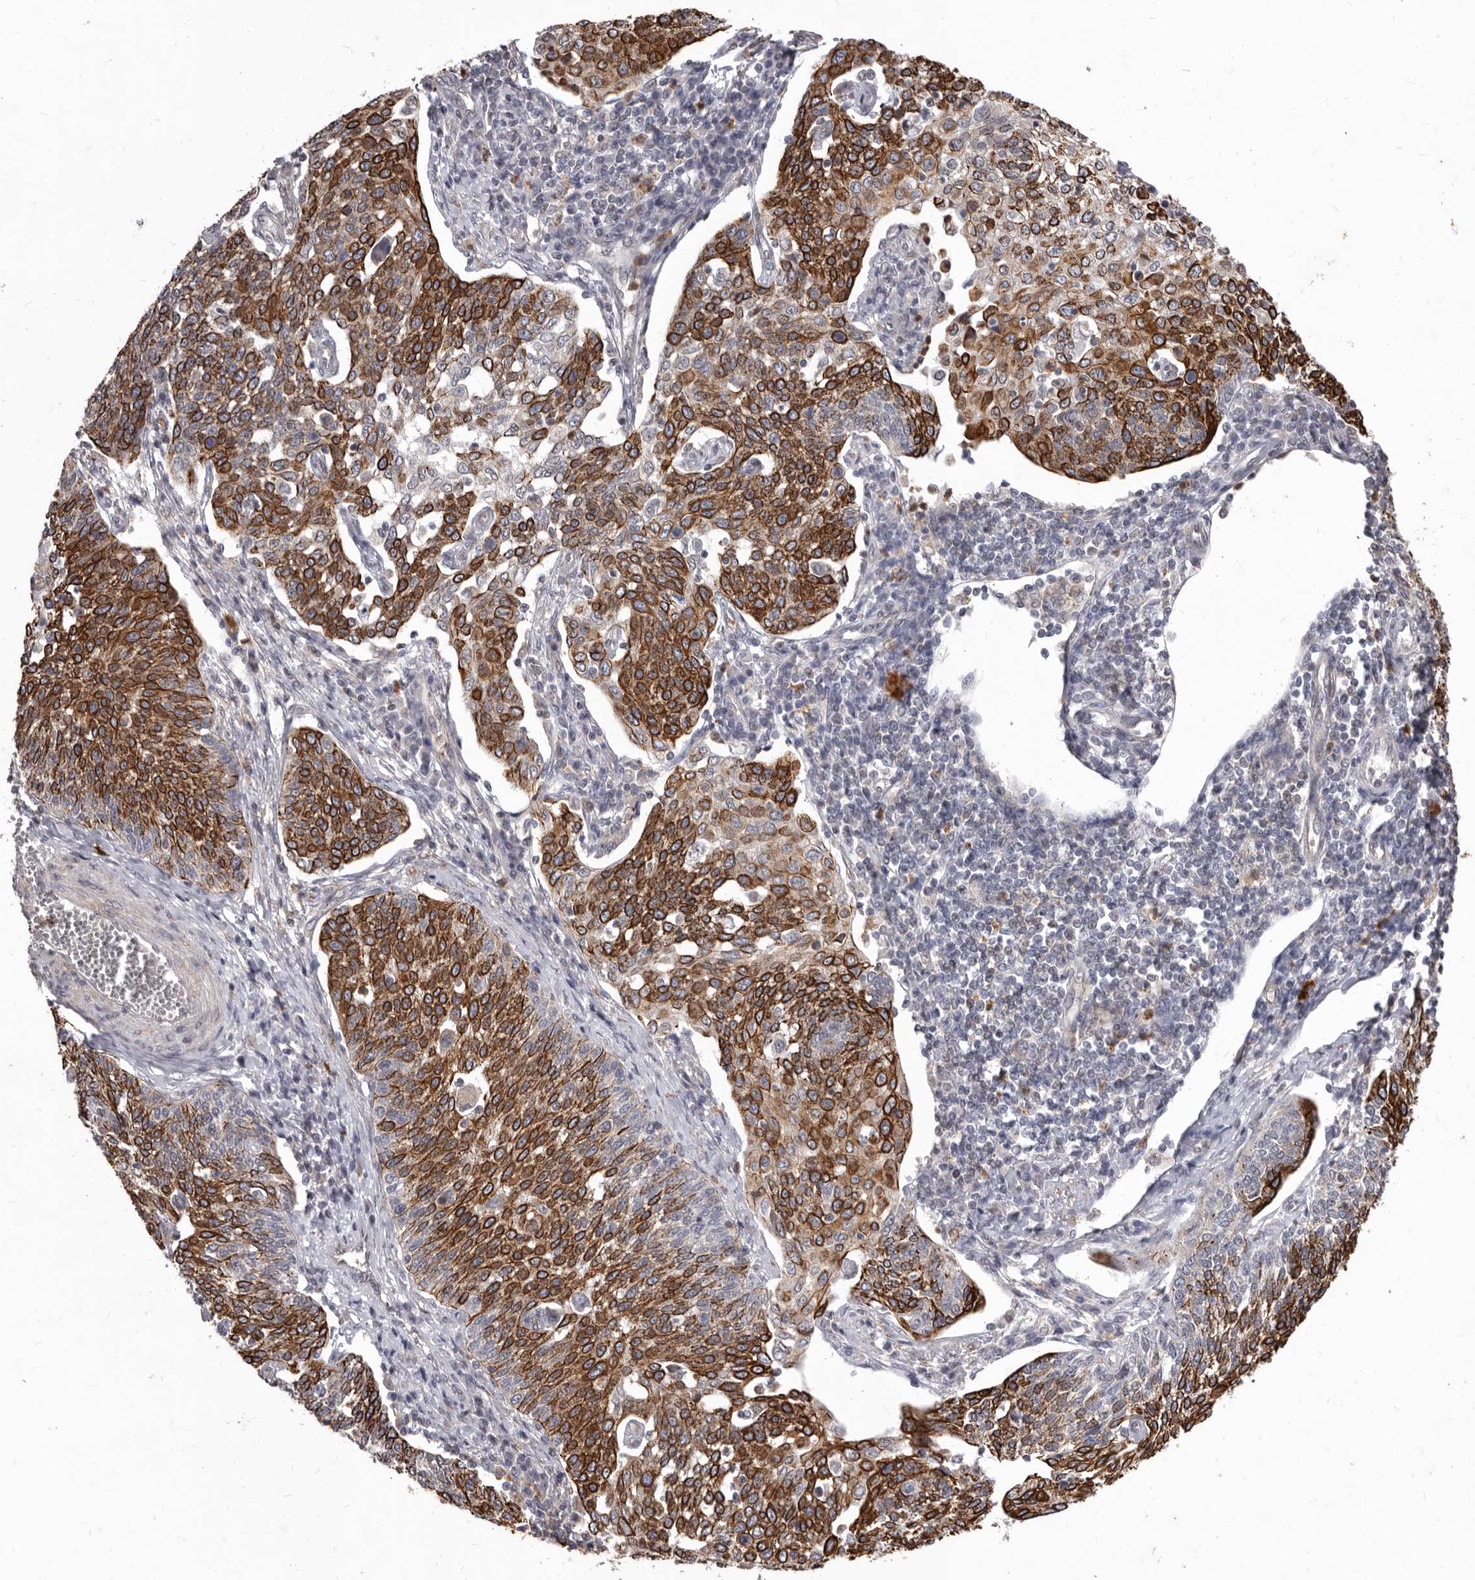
{"staining": {"intensity": "strong", "quantity": ">75%", "location": "cytoplasmic/membranous"}, "tissue": "cervical cancer", "cell_type": "Tumor cells", "image_type": "cancer", "snomed": [{"axis": "morphology", "description": "Squamous cell carcinoma, NOS"}, {"axis": "topography", "description": "Cervix"}], "caption": "Immunohistochemical staining of human cervical squamous cell carcinoma displays strong cytoplasmic/membranous protein positivity in about >75% of tumor cells. (DAB IHC, brown staining for protein, blue staining for nuclei).", "gene": "ACLY", "patient": {"sex": "female", "age": 34}}